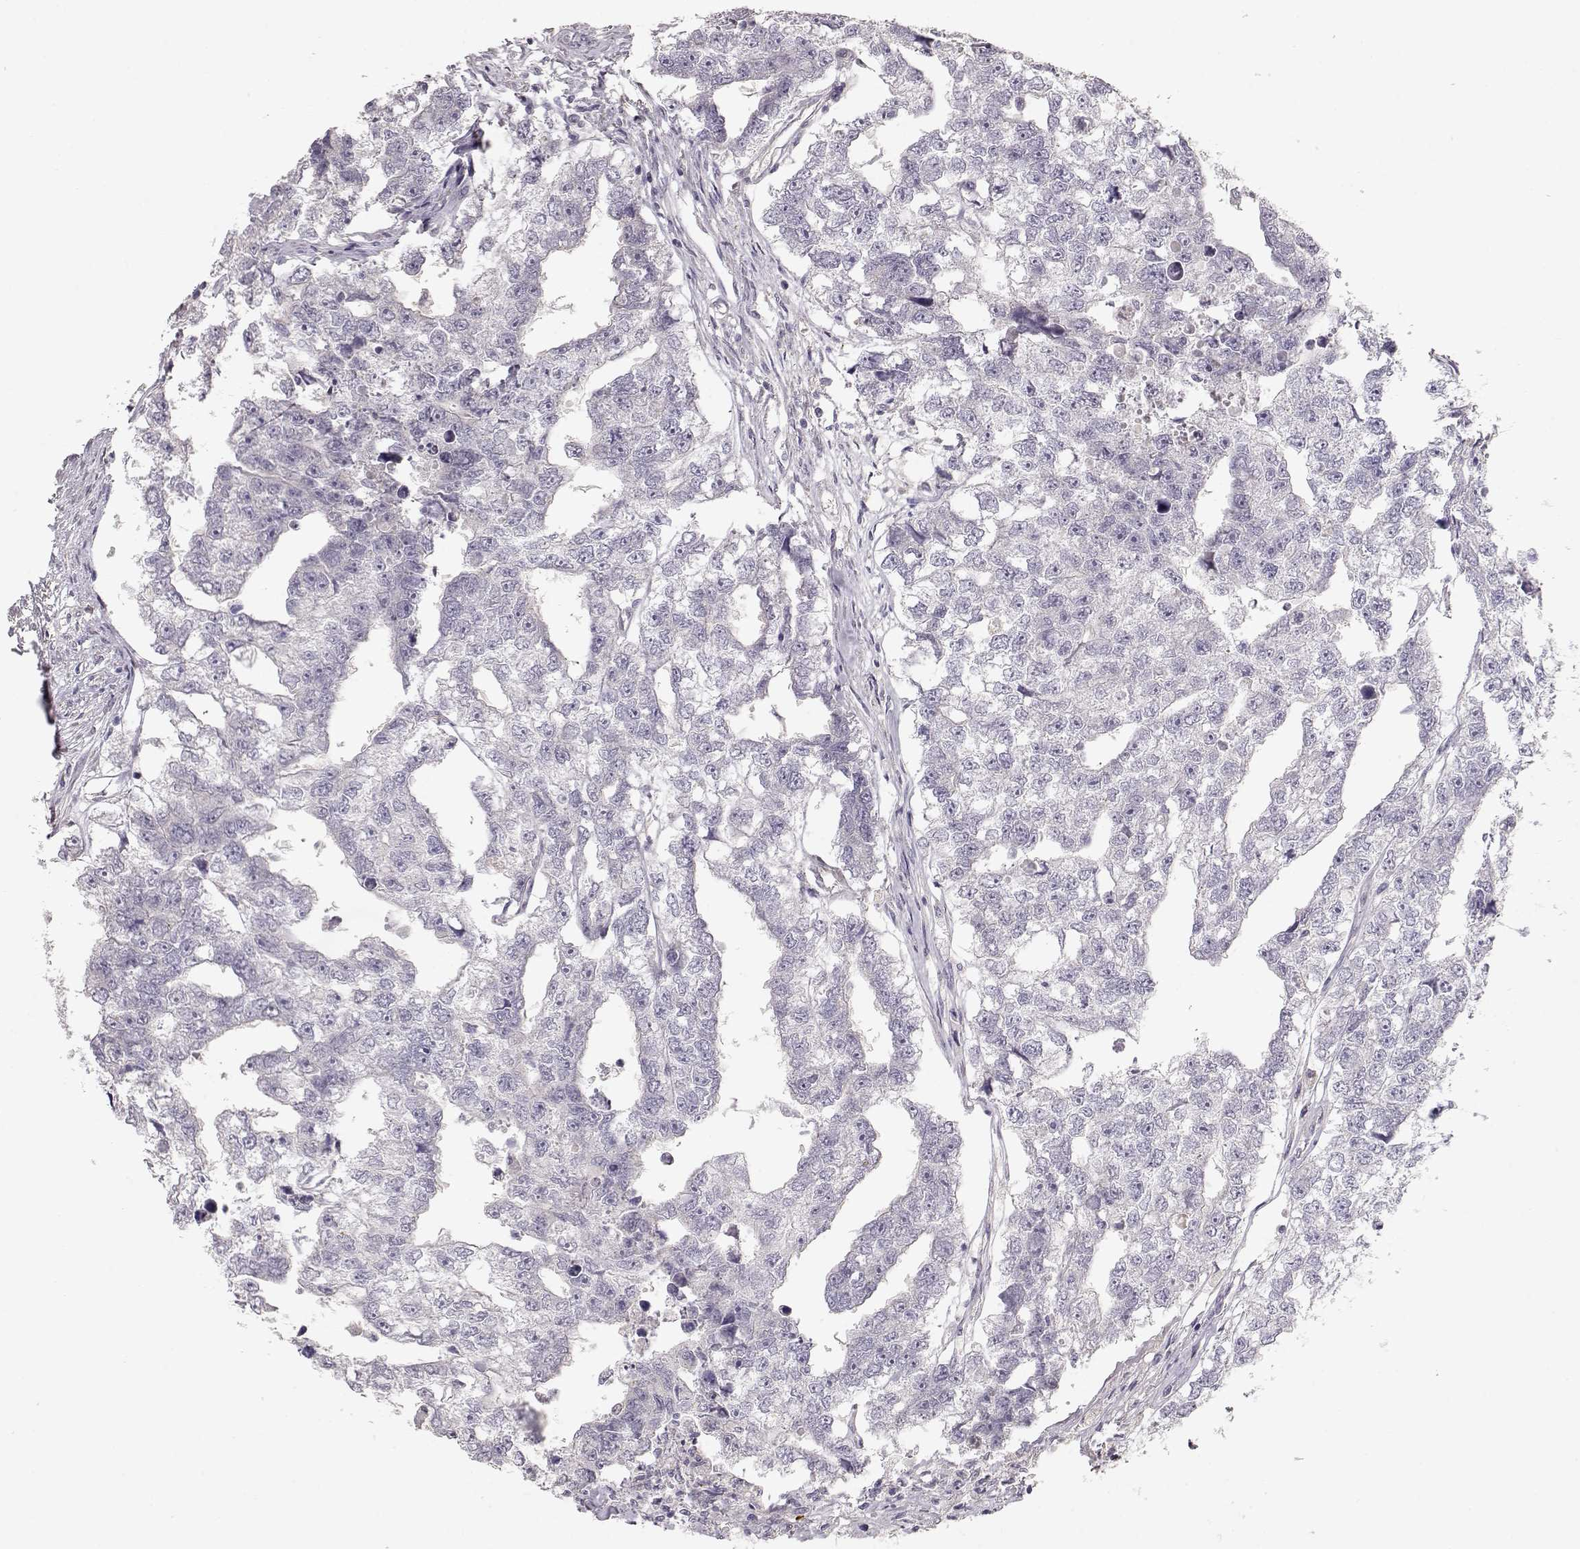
{"staining": {"intensity": "negative", "quantity": "none", "location": "none"}, "tissue": "testis cancer", "cell_type": "Tumor cells", "image_type": "cancer", "snomed": [{"axis": "morphology", "description": "Carcinoma, Embryonal, NOS"}, {"axis": "morphology", "description": "Teratoma, malignant, NOS"}, {"axis": "topography", "description": "Testis"}], "caption": "Tumor cells show no significant expression in testis cancer.", "gene": "ARHGAP8", "patient": {"sex": "male", "age": 44}}